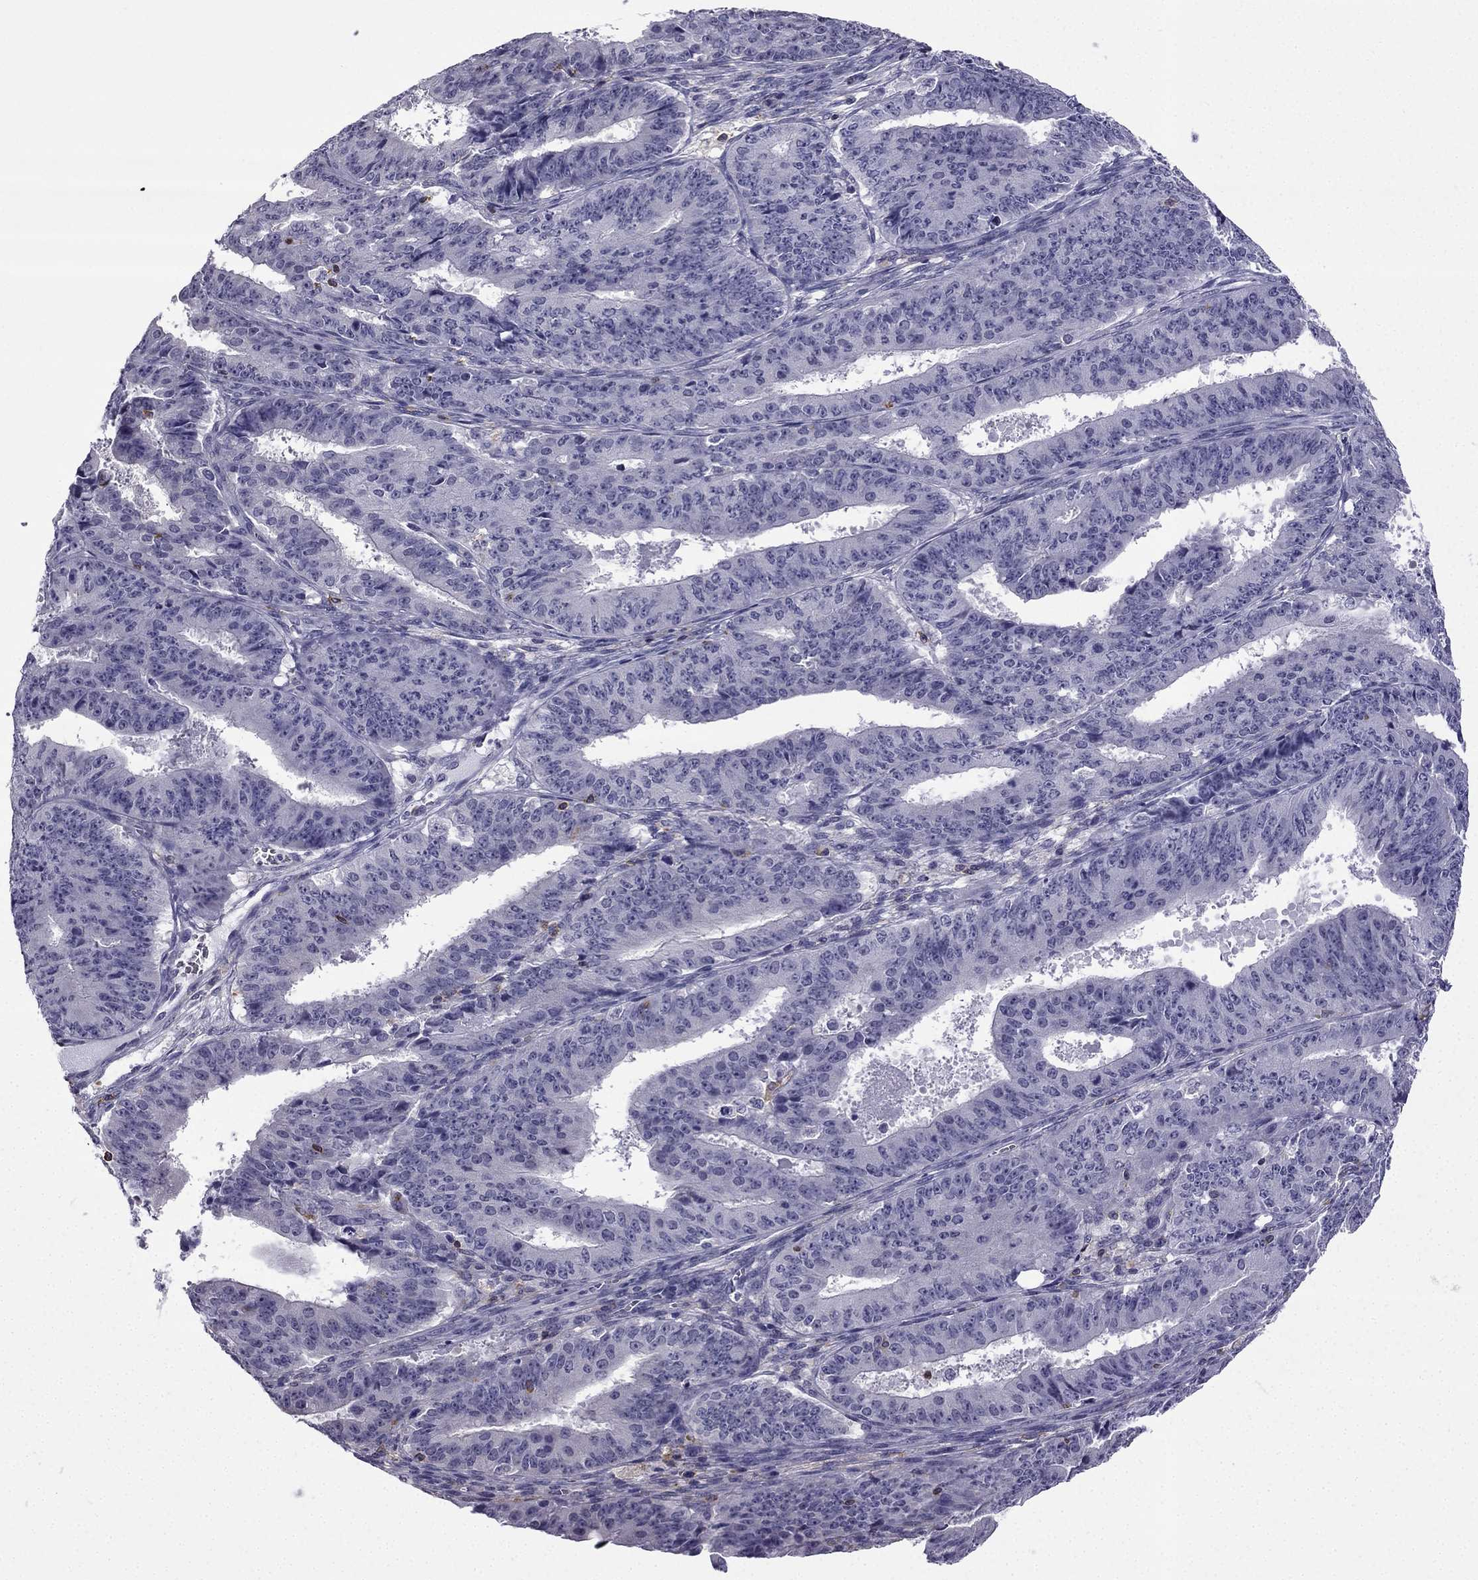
{"staining": {"intensity": "negative", "quantity": "none", "location": "none"}, "tissue": "ovarian cancer", "cell_type": "Tumor cells", "image_type": "cancer", "snomed": [{"axis": "morphology", "description": "Carcinoma, endometroid"}, {"axis": "topography", "description": "Ovary"}], "caption": "The photomicrograph demonstrates no significant staining in tumor cells of ovarian endometroid carcinoma.", "gene": "CCK", "patient": {"sex": "female", "age": 42}}